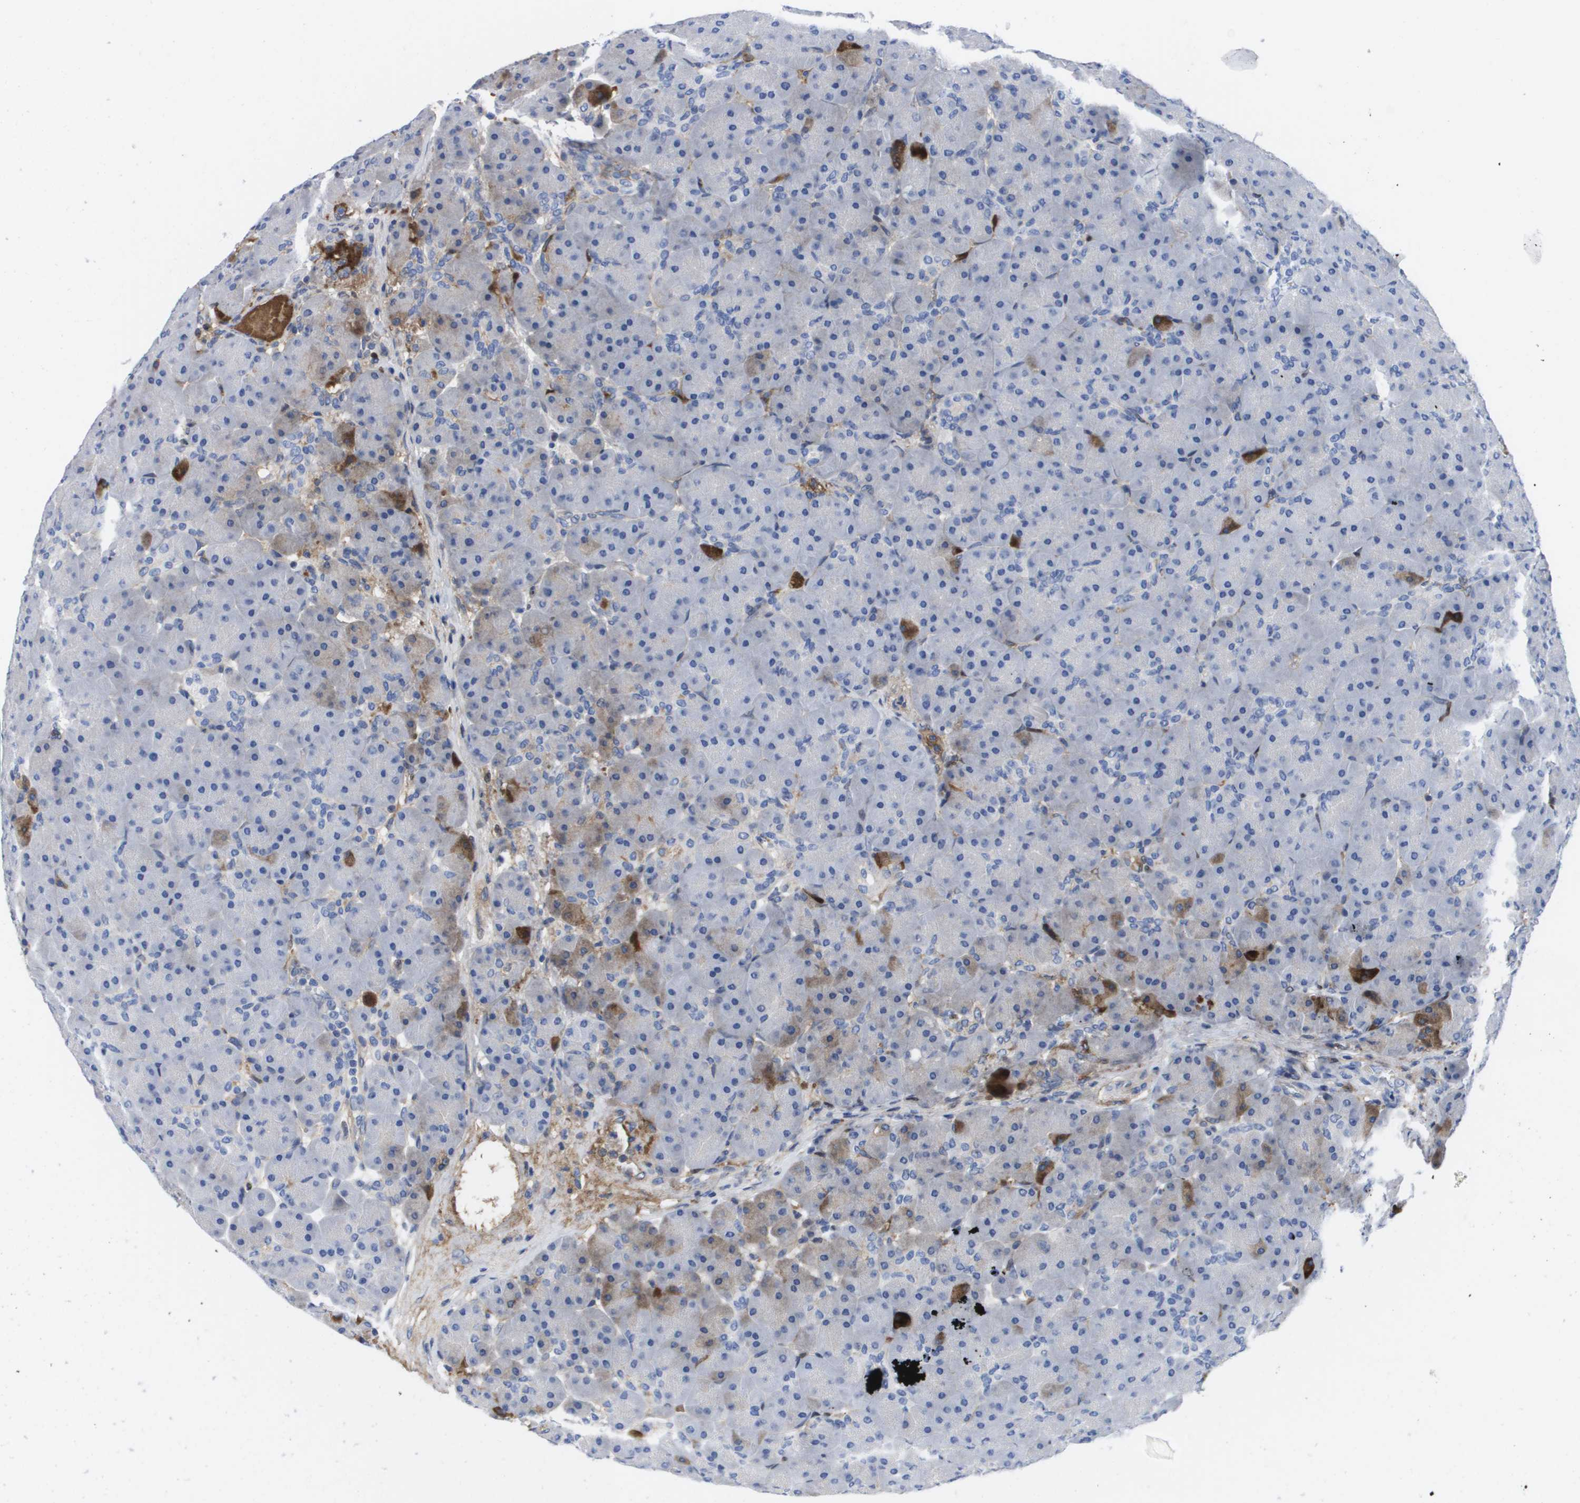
{"staining": {"intensity": "moderate", "quantity": "<25%", "location": "cytoplasmic/membranous"}, "tissue": "pancreas", "cell_type": "Exocrine glandular cells", "image_type": "normal", "snomed": [{"axis": "morphology", "description": "Normal tissue, NOS"}, {"axis": "topography", "description": "Pancreas"}], "caption": "A micrograph of pancreas stained for a protein demonstrates moderate cytoplasmic/membranous brown staining in exocrine glandular cells. Using DAB (brown) and hematoxylin (blue) stains, captured at high magnification using brightfield microscopy.", "gene": "SERPINC1", "patient": {"sex": "male", "age": 66}}